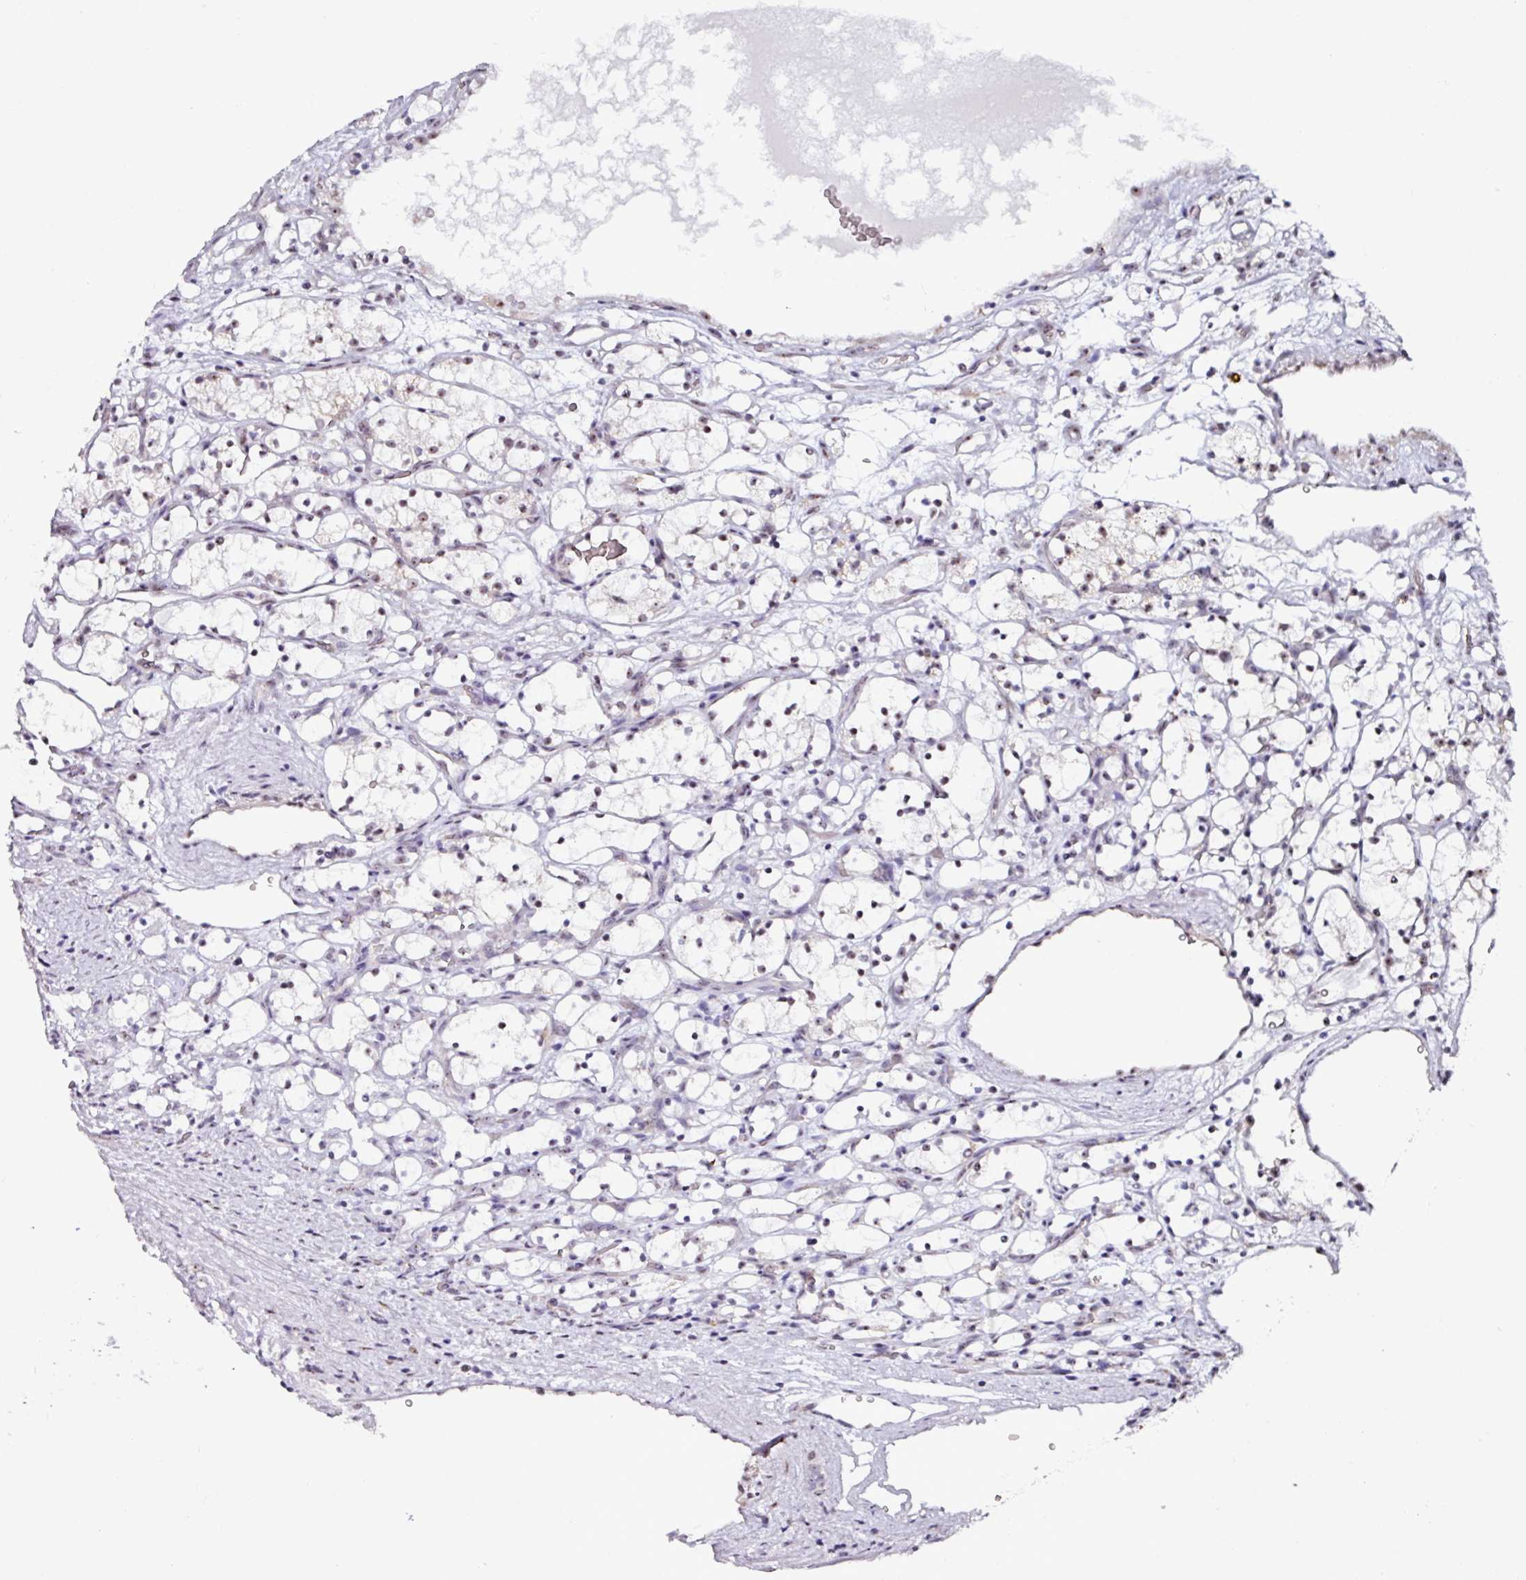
{"staining": {"intensity": "weak", "quantity": "<25%", "location": "nuclear"}, "tissue": "renal cancer", "cell_type": "Tumor cells", "image_type": "cancer", "snomed": [{"axis": "morphology", "description": "Adenocarcinoma, NOS"}, {"axis": "topography", "description": "Kidney"}], "caption": "The photomicrograph reveals no significant staining in tumor cells of adenocarcinoma (renal).", "gene": "NACC2", "patient": {"sex": "female", "age": 69}}